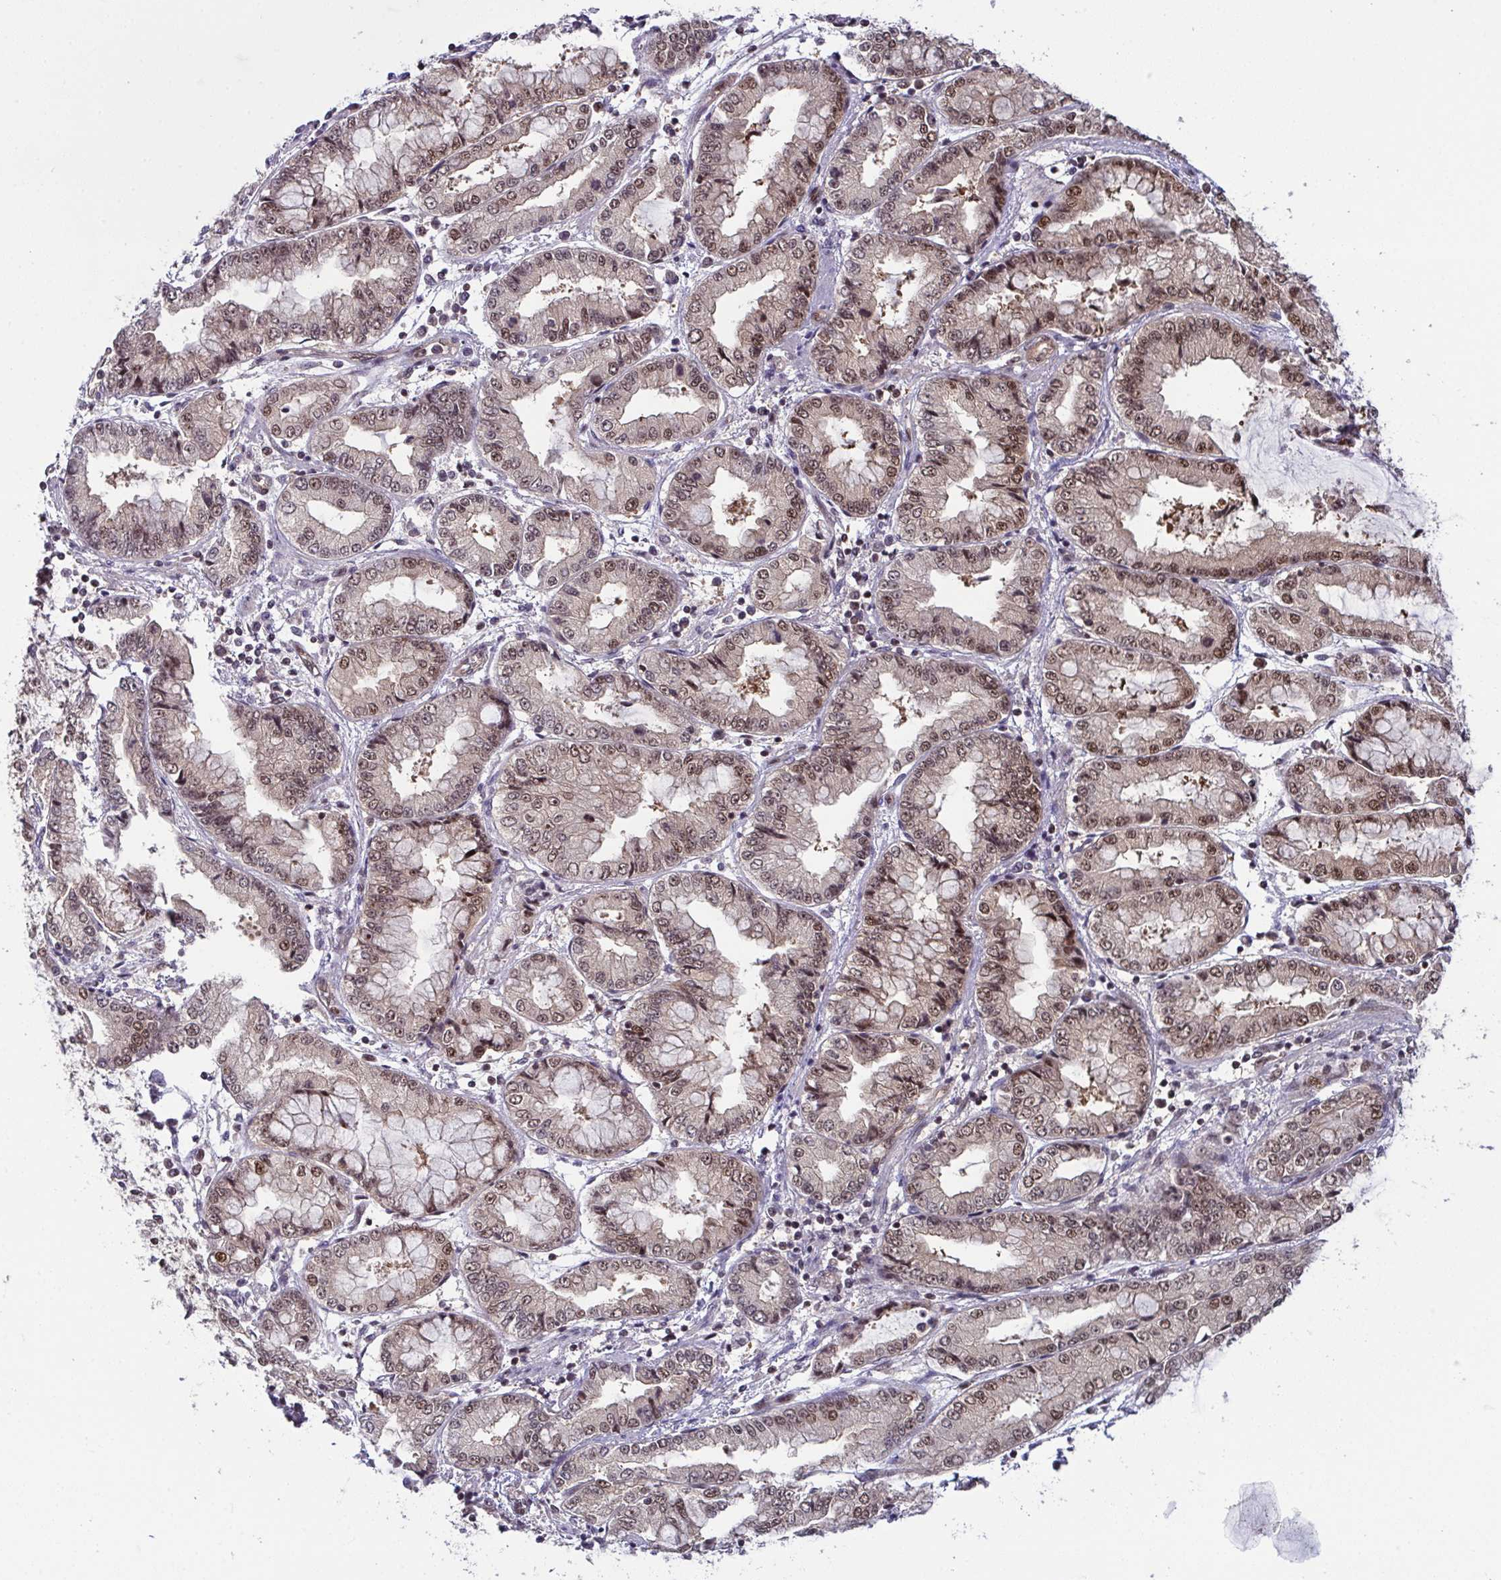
{"staining": {"intensity": "moderate", "quantity": ">75%", "location": "nuclear"}, "tissue": "stomach cancer", "cell_type": "Tumor cells", "image_type": "cancer", "snomed": [{"axis": "morphology", "description": "Adenocarcinoma, NOS"}, {"axis": "topography", "description": "Stomach, upper"}], "caption": "Tumor cells exhibit moderate nuclear positivity in about >75% of cells in stomach cancer. (brown staining indicates protein expression, while blue staining denotes nuclei).", "gene": "DNAJB1", "patient": {"sex": "female", "age": 74}}